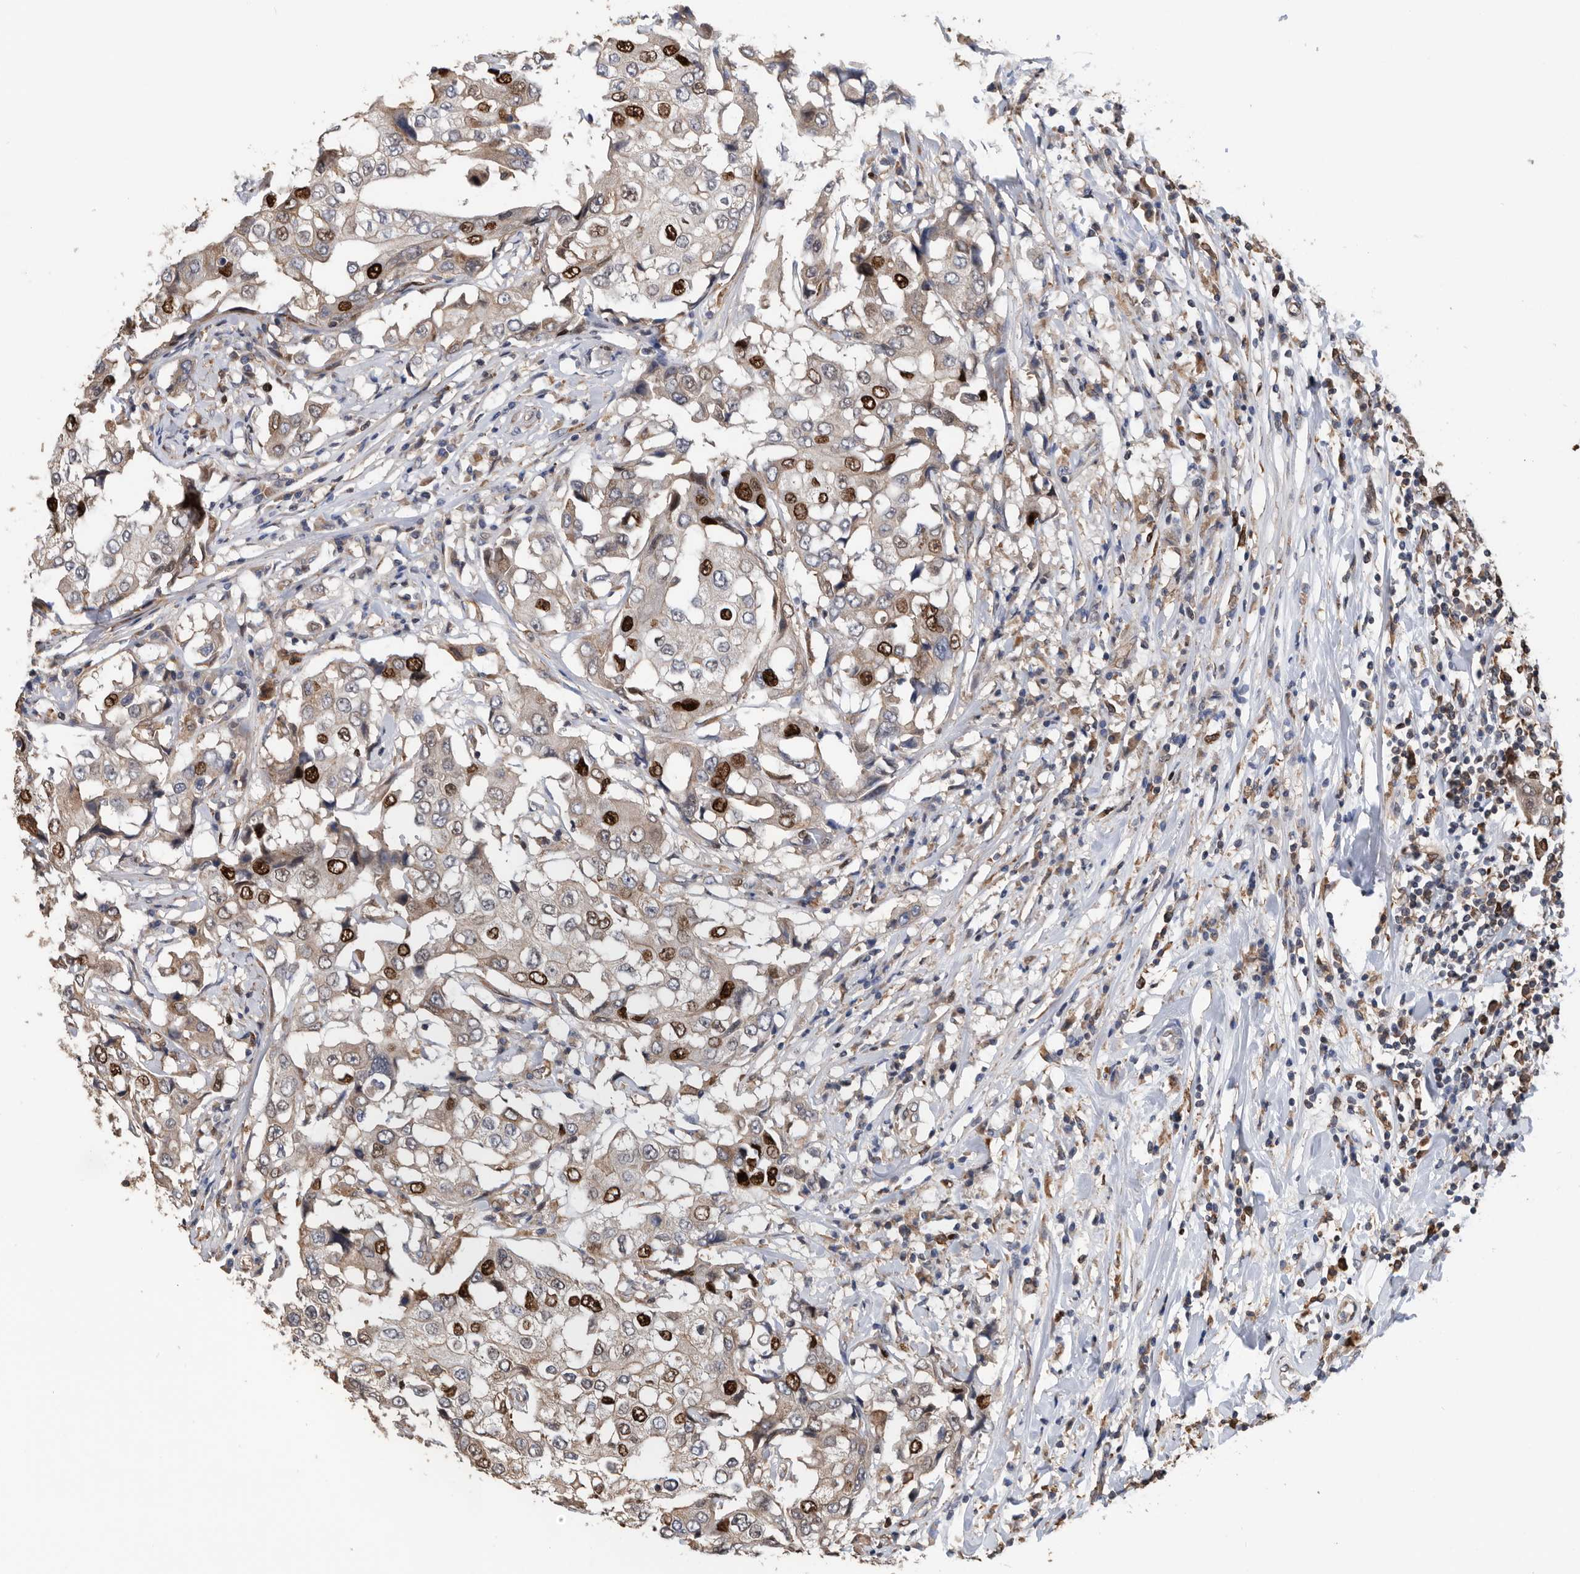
{"staining": {"intensity": "strong", "quantity": "25%-75%", "location": "nuclear"}, "tissue": "breast cancer", "cell_type": "Tumor cells", "image_type": "cancer", "snomed": [{"axis": "morphology", "description": "Duct carcinoma"}, {"axis": "topography", "description": "Breast"}], "caption": "A histopathology image of human breast cancer stained for a protein demonstrates strong nuclear brown staining in tumor cells. Using DAB (brown) and hematoxylin (blue) stains, captured at high magnification using brightfield microscopy.", "gene": "ATAD2", "patient": {"sex": "female", "age": 27}}